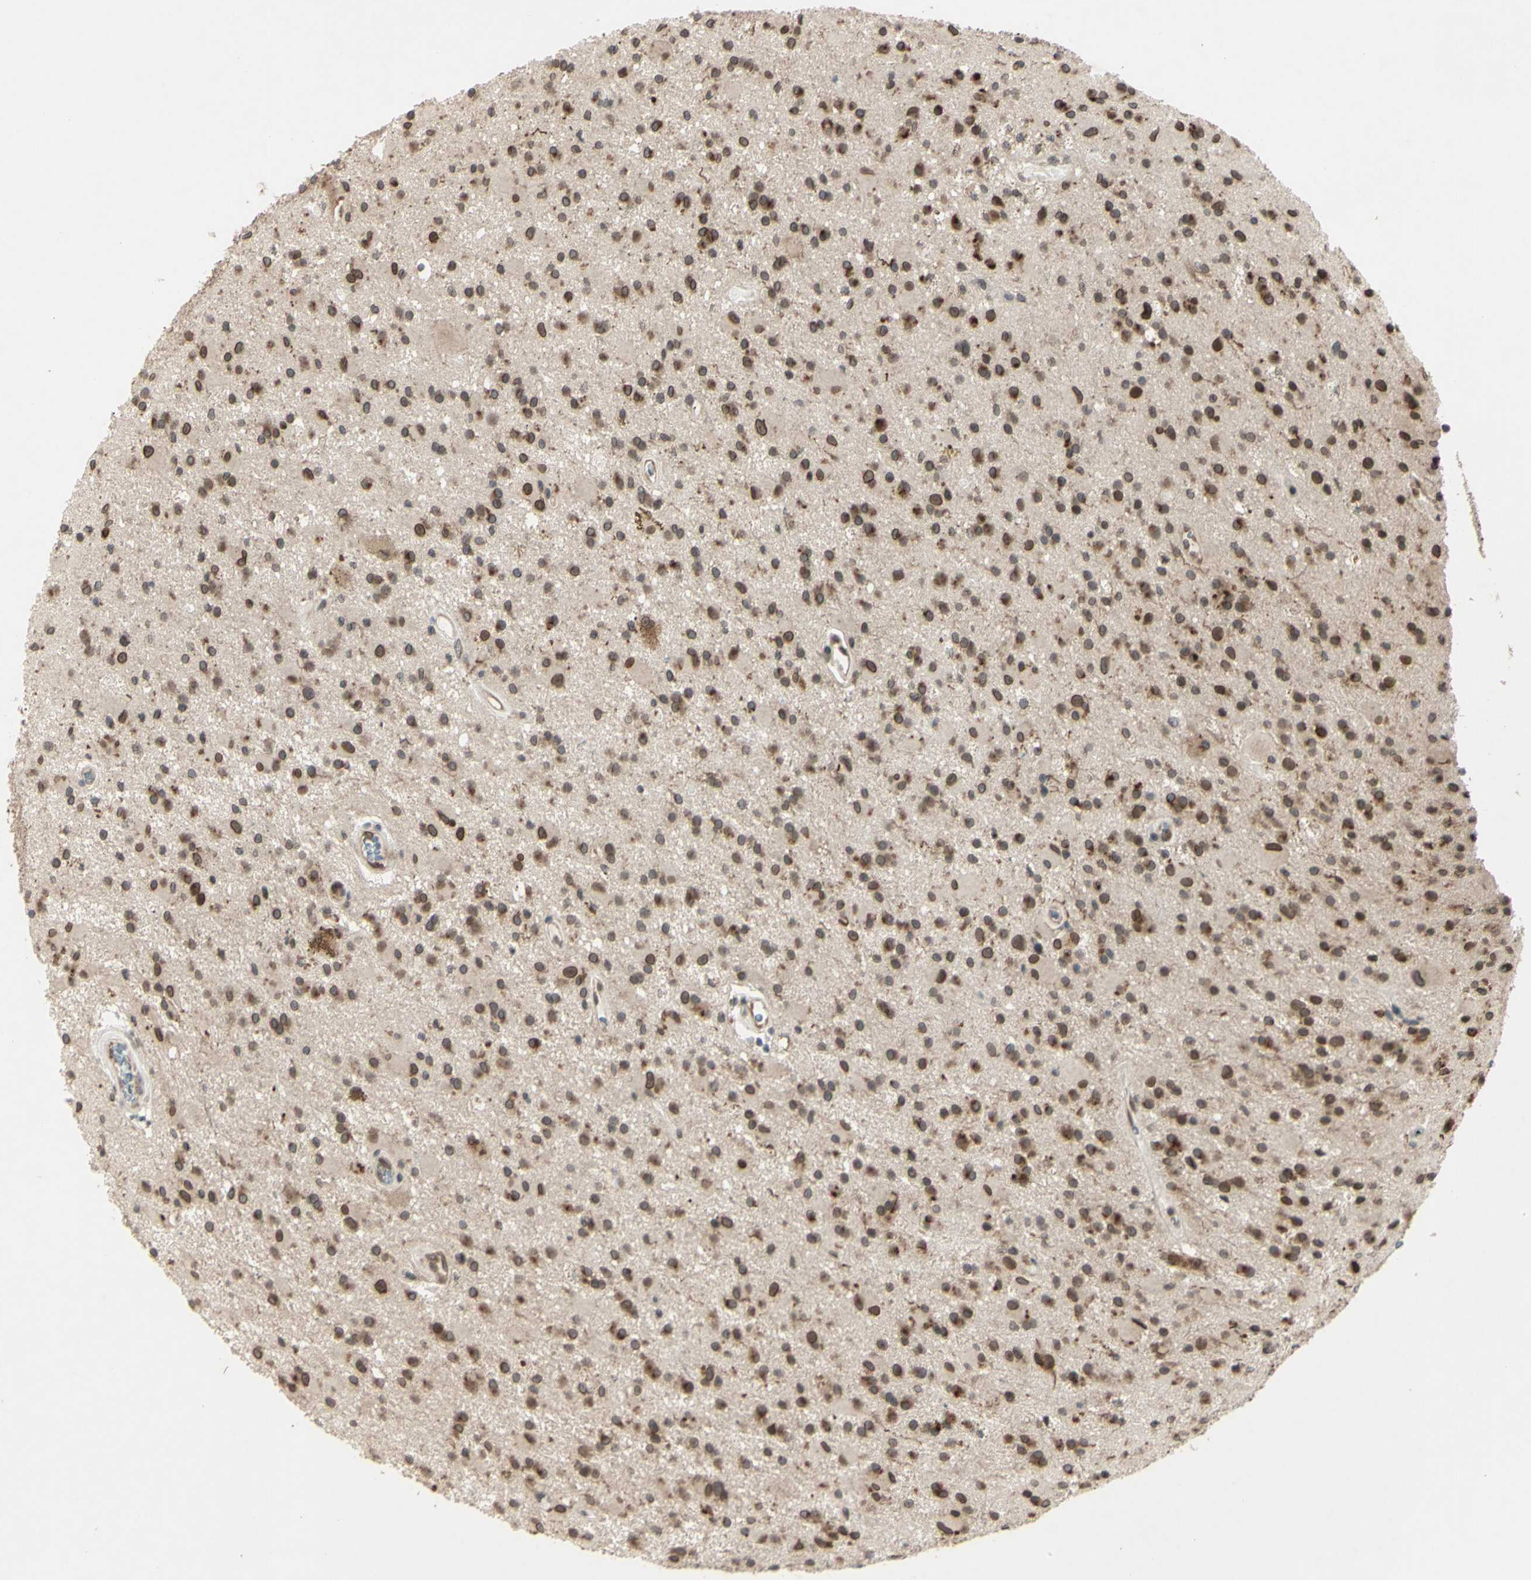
{"staining": {"intensity": "moderate", "quantity": ">75%", "location": "cytoplasmic/membranous,nuclear"}, "tissue": "glioma", "cell_type": "Tumor cells", "image_type": "cancer", "snomed": [{"axis": "morphology", "description": "Glioma, malignant, Low grade"}, {"axis": "topography", "description": "Brain"}], "caption": "Immunohistochemistry (IHC) image of neoplastic tissue: human malignant glioma (low-grade) stained using immunohistochemistry (IHC) shows medium levels of moderate protein expression localized specifically in the cytoplasmic/membranous and nuclear of tumor cells, appearing as a cytoplasmic/membranous and nuclear brown color.", "gene": "MLF2", "patient": {"sex": "male", "age": 58}}